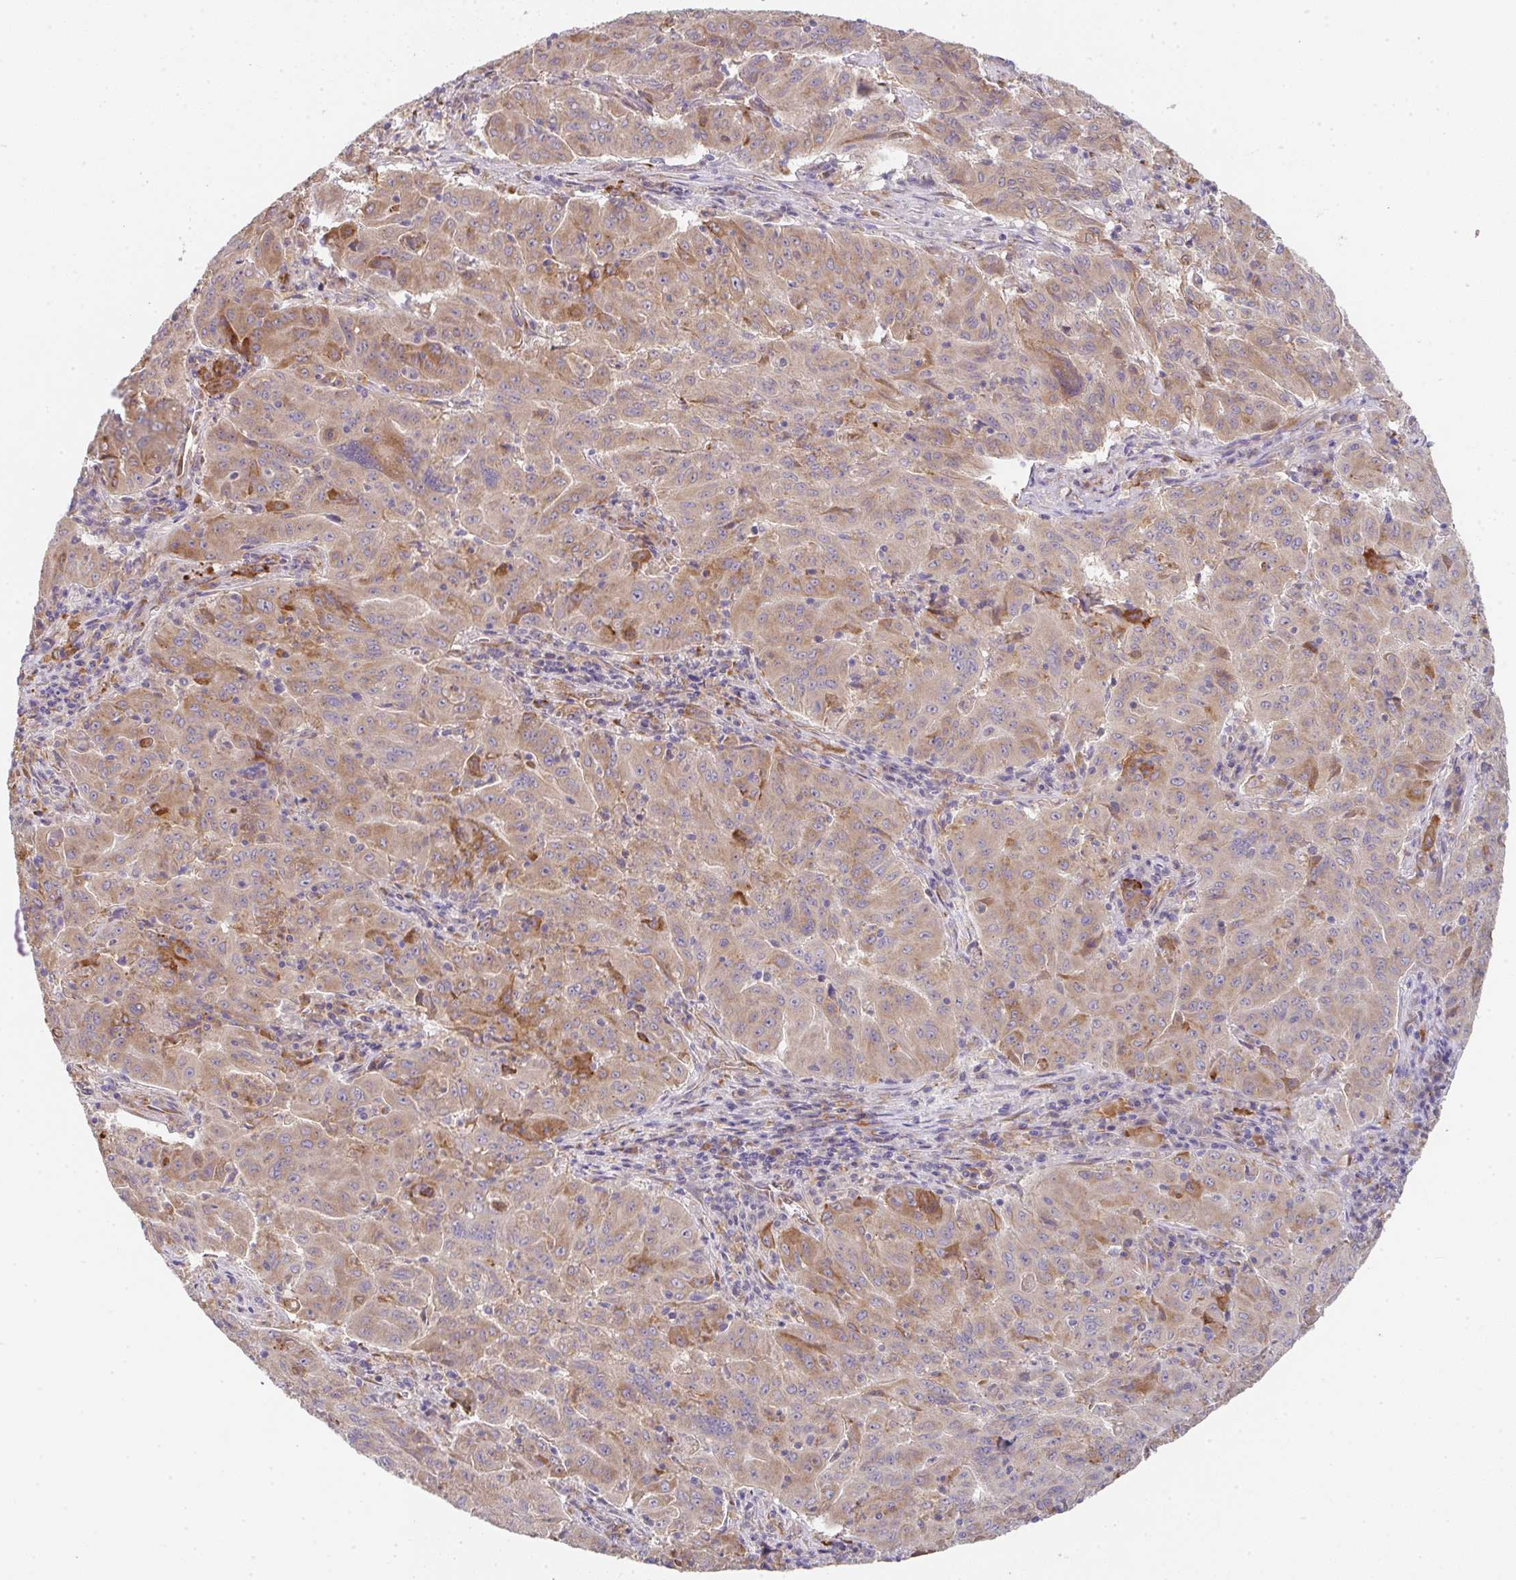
{"staining": {"intensity": "weak", "quantity": "25%-75%", "location": "cytoplasmic/membranous"}, "tissue": "pancreatic cancer", "cell_type": "Tumor cells", "image_type": "cancer", "snomed": [{"axis": "morphology", "description": "Adenocarcinoma, NOS"}, {"axis": "topography", "description": "Pancreas"}], "caption": "IHC photomicrograph of neoplastic tissue: human pancreatic cancer stained using immunohistochemistry (IHC) displays low levels of weak protein expression localized specifically in the cytoplasmic/membranous of tumor cells, appearing as a cytoplasmic/membranous brown color.", "gene": "TSPAN31", "patient": {"sex": "male", "age": 63}}